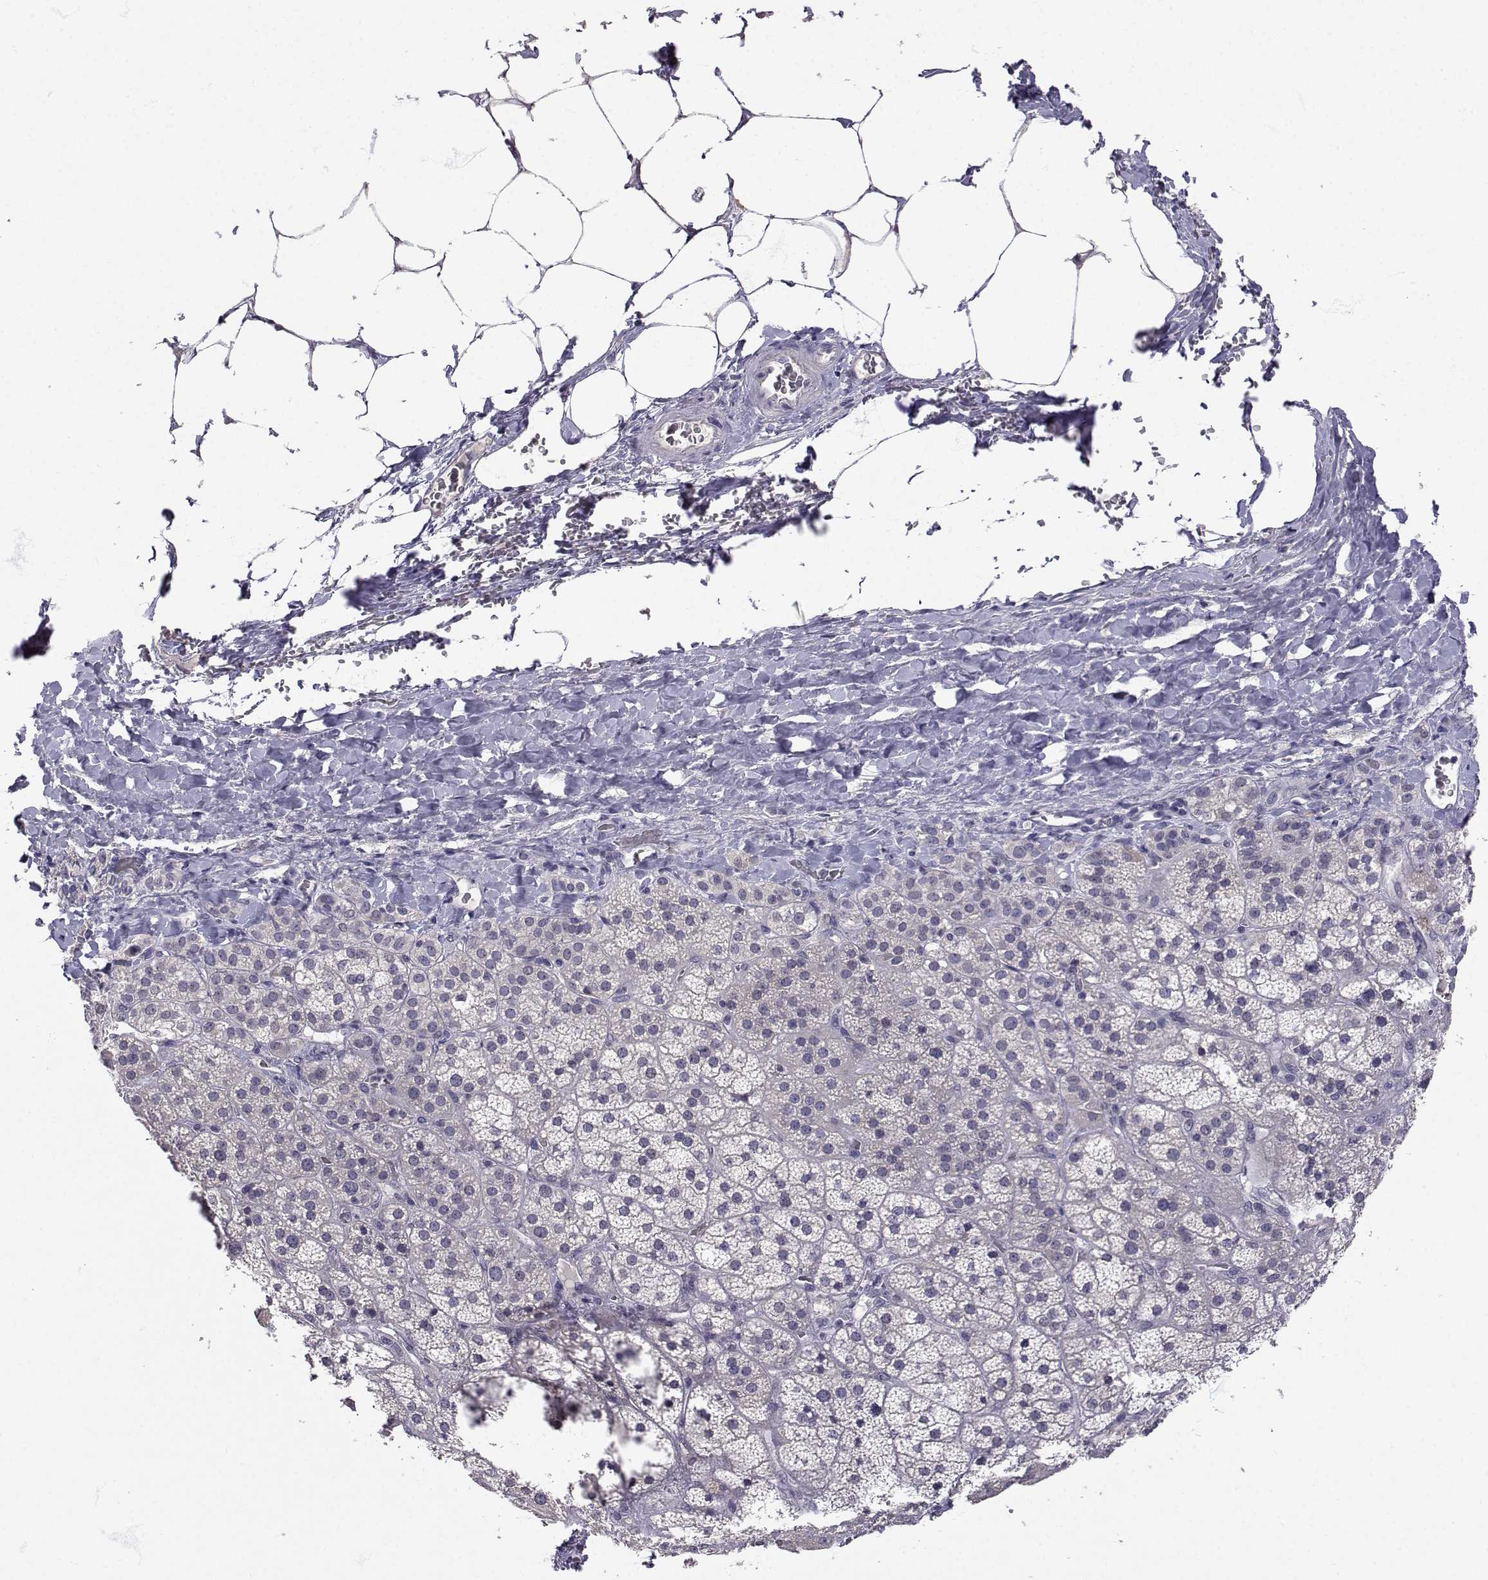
{"staining": {"intensity": "weak", "quantity": "<25%", "location": "cytoplasmic/membranous"}, "tissue": "adrenal gland", "cell_type": "Glandular cells", "image_type": "normal", "snomed": [{"axis": "morphology", "description": "Normal tissue, NOS"}, {"axis": "topography", "description": "Adrenal gland"}], "caption": "Glandular cells show no significant positivity in benign adrenal gland. Nuclei are stained in blue.", "gene": "SLC6A3", "patient": {"sex": "male", "age": 57}}